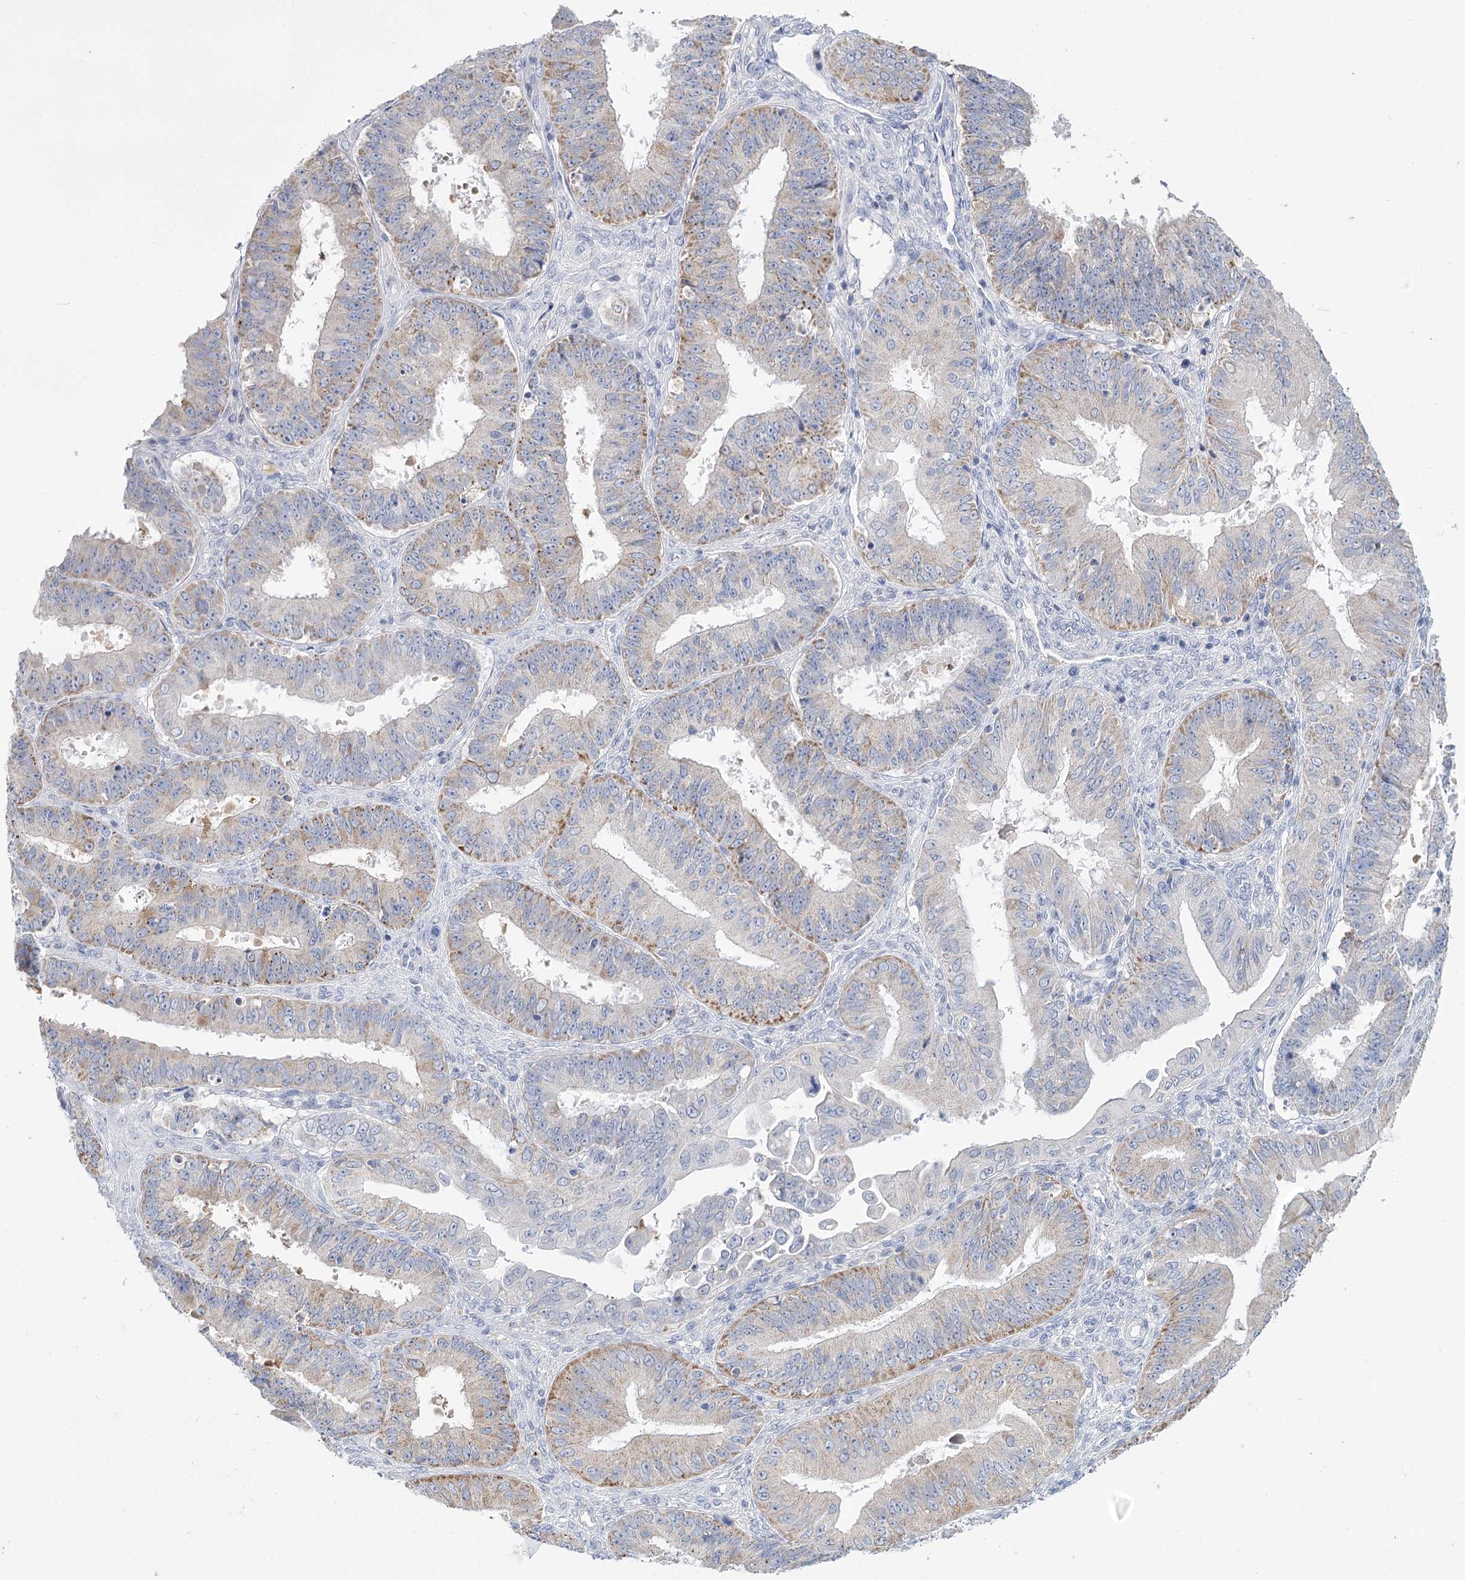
{"staining": {"intensity": "moderate", "quantity": "25%-75%", "location": "cytoplasmic/membranous"}, "tissue": "ovarian cancer", "cell_type": "Tumor cells", "image_type": "cancer", "snomed": [{"axis": "morphology", "description": "Carcinoma, endometroid"}, {"axis": "topography", "description": "Appendix"}, {"axis": "topography", "description": "Ovary"}], "caption": "Immunohistochemistry (IHC) of human ovarian cancer reveals medium levels of moderate cytoplasmic/membranous positivity in approximately 25%-75% of tumor cells.", "gene": "ARHGAP44", "patient": {"sex": "female", "age": 42}}